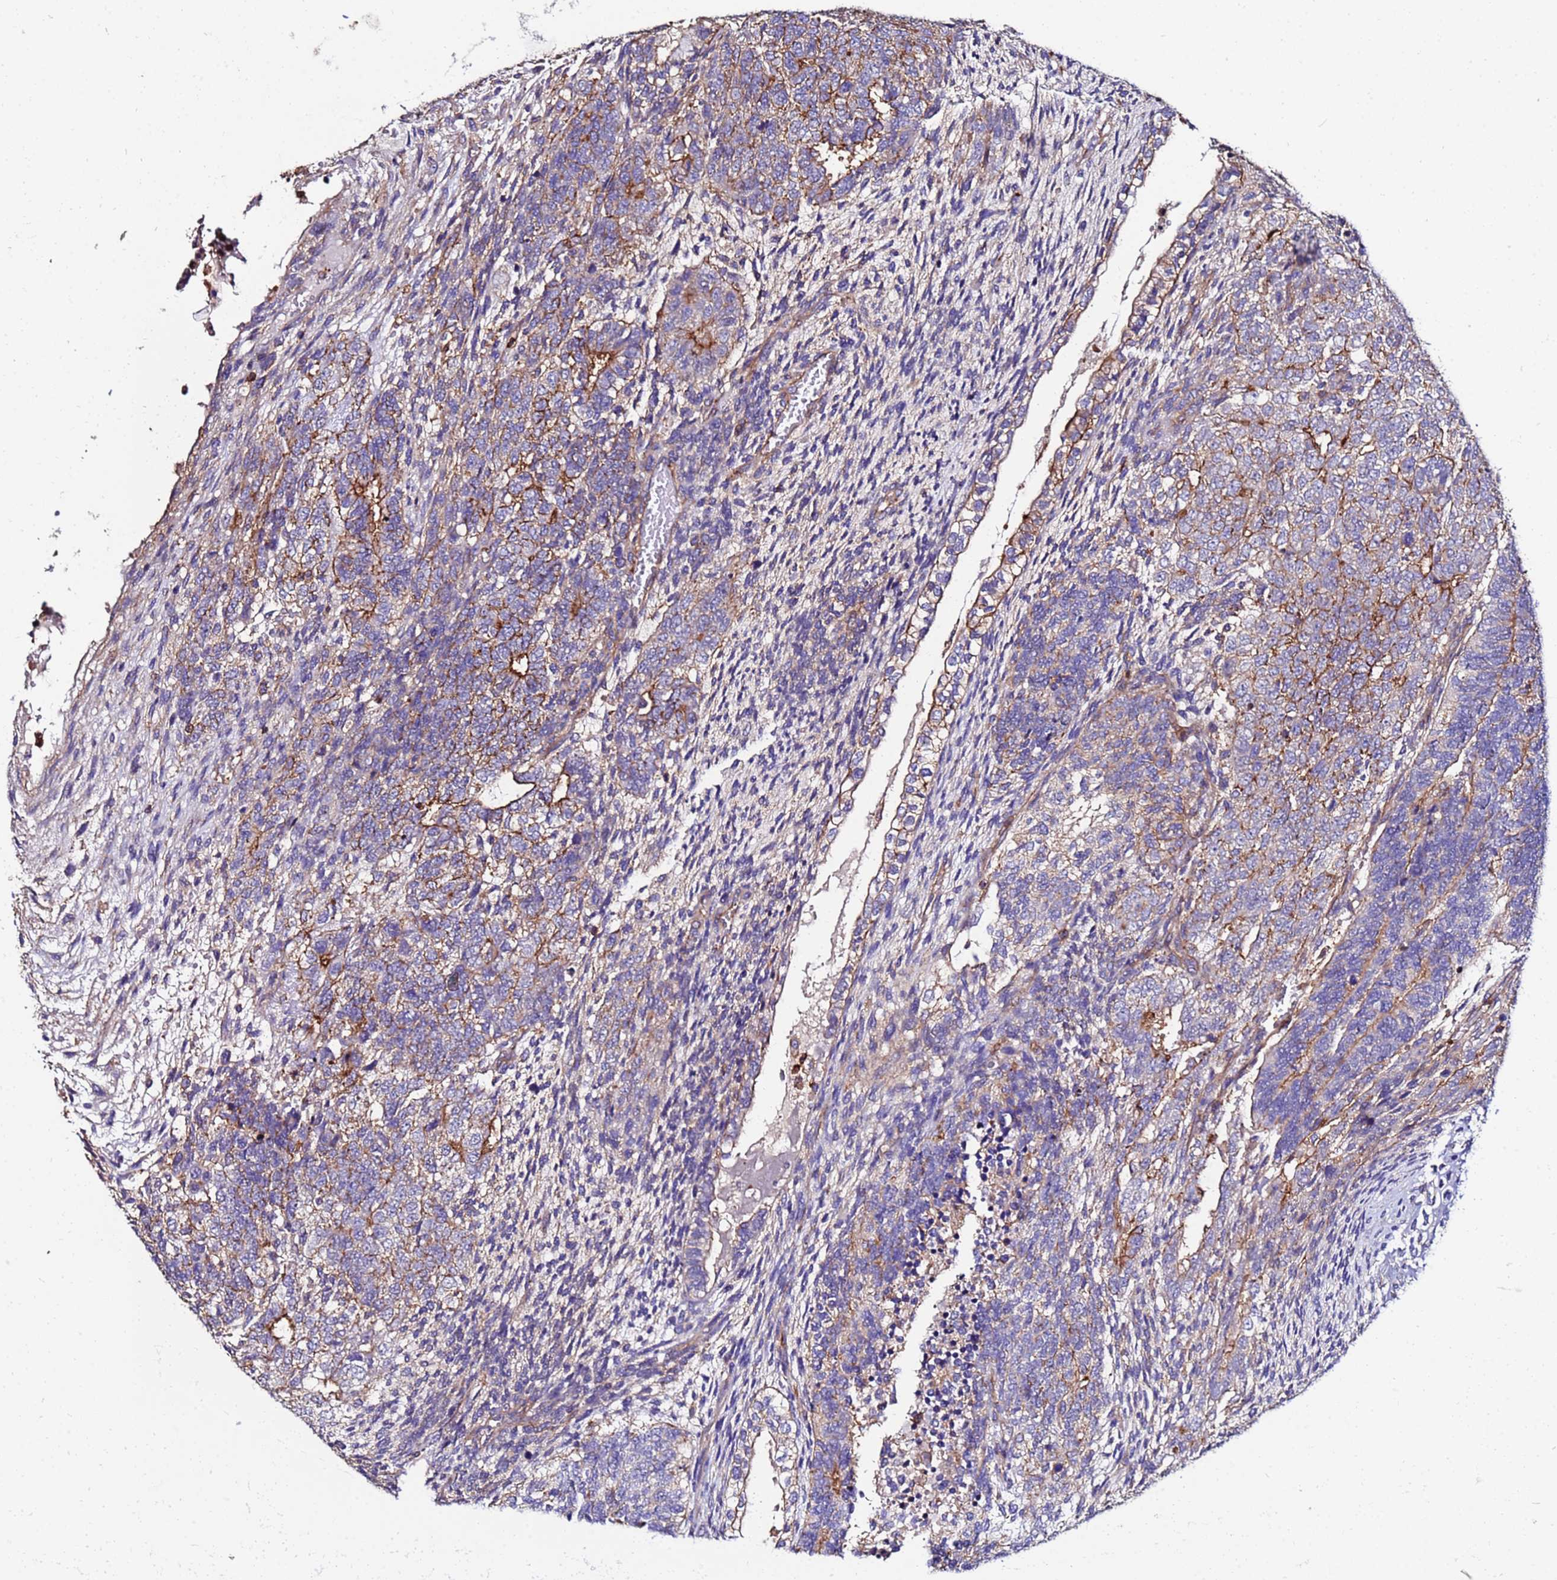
{"staining": {"intensity": "moderate", "quantity": "25%-75%", "location": "cytoplasmic/membranous"}, "tissue": "testis cancer", "cell_type": "Tumor cells", "image_type": "cancer", "snomed": [{"axis": "morphology", "description": "Carcinoma, Embryonal, NOS"}, {"axis": "topography", "description": "Testis"}], "caption": "Immunohistochemical staining of testis cancer reveals moderate cytoplasmic/membranous protein positivity in approximately 25%-75% of tumor cells.", "gene": "POTEE", "patient": {"sex": "male", "age": 23}}